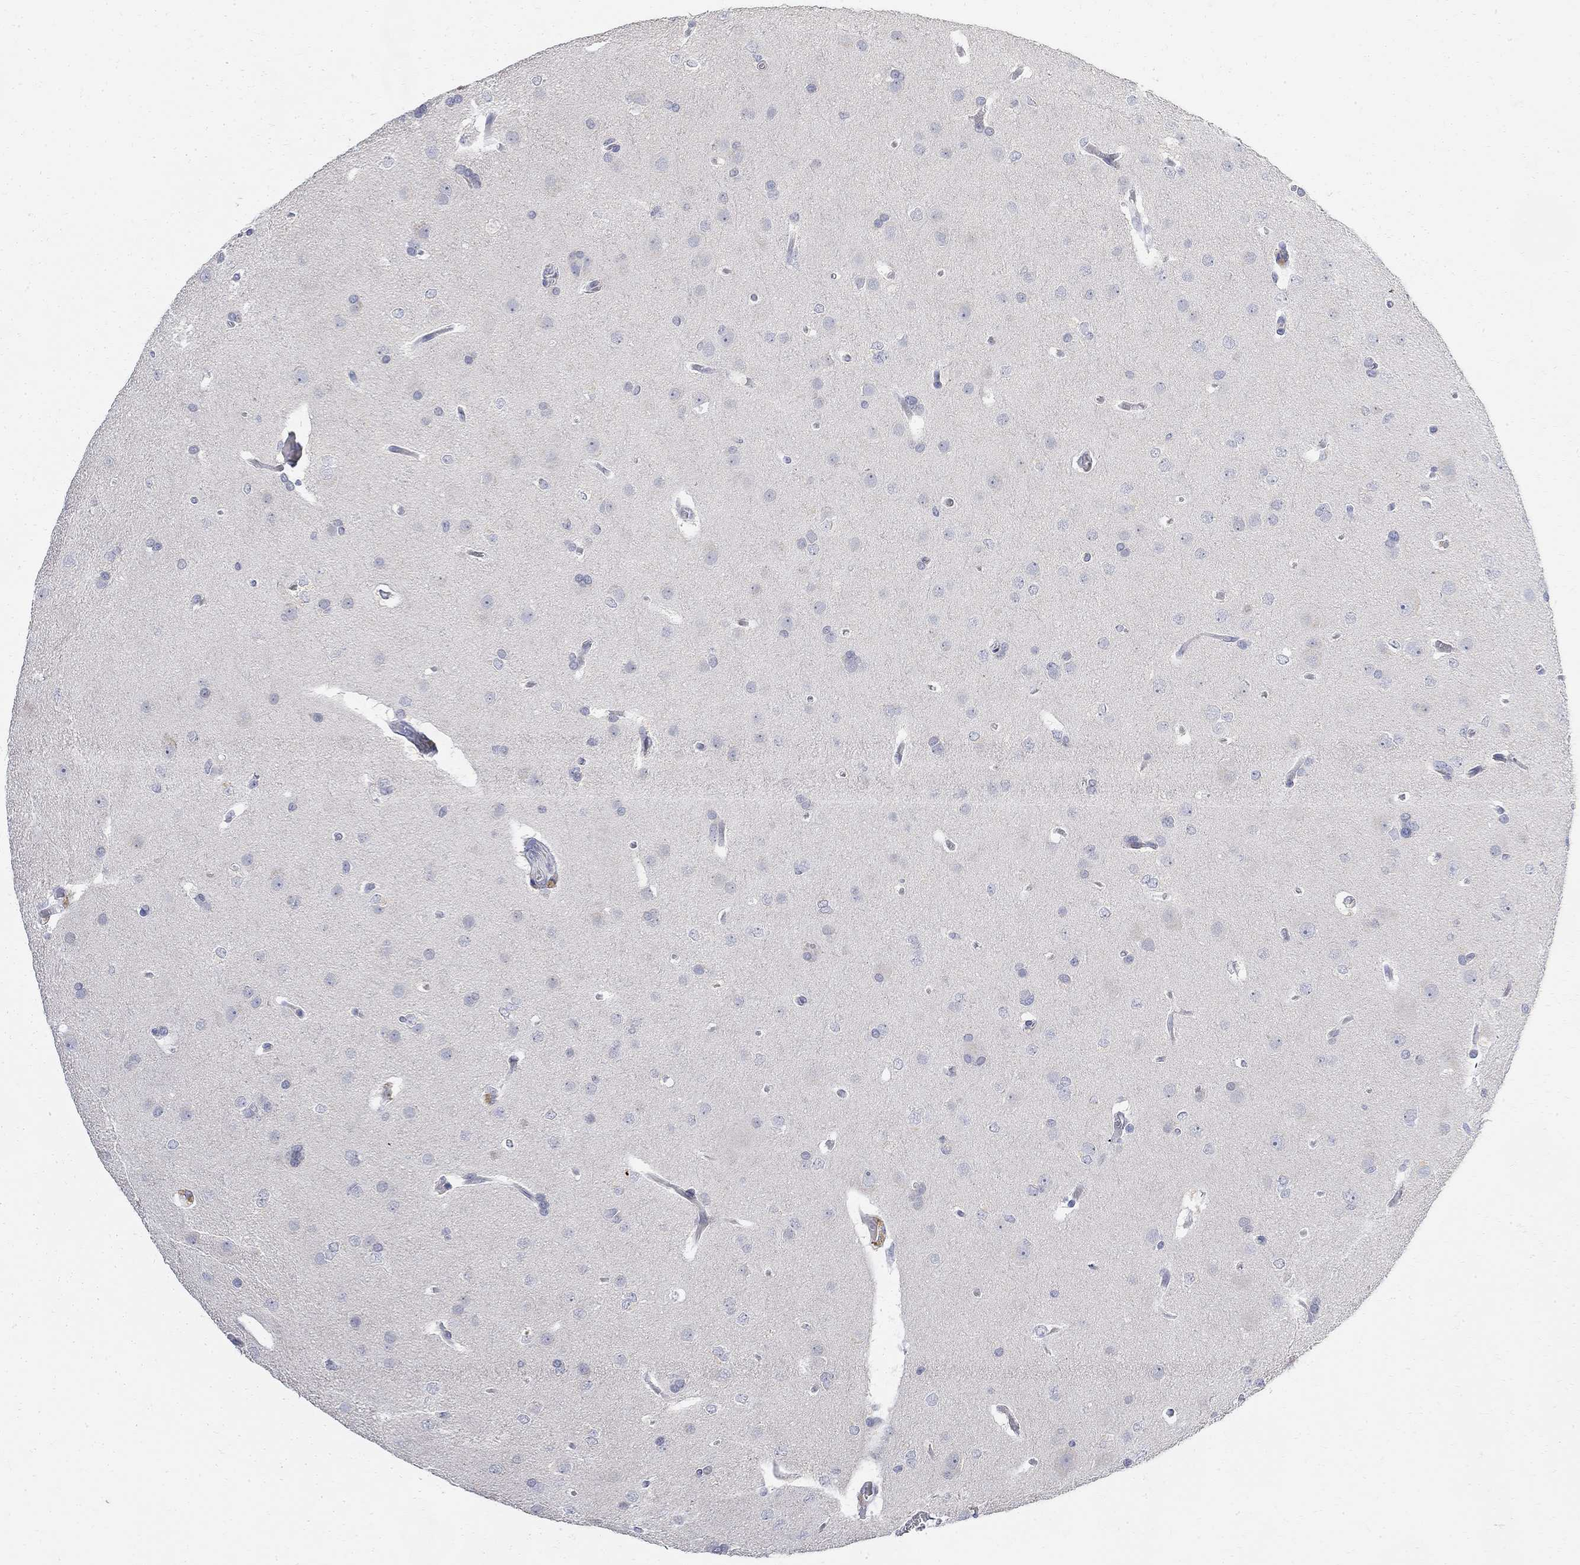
{"staining": {"intensity": "negative", "quantity": "none", "location": "none"}, "tissue": "glioma", "cell_type": "Tumor cells", "image_type": "cancer", "snomed": [{"axis": "morphology", "description": "Glioma, malignant, Low grade"}, {"axis": "topography", "description": "Brain"}], "caption": "Tumor cells are negative for brown protein staining in glioma.", "gene": "FNDC5", "patient": {"sex": "female", "age": 32}}